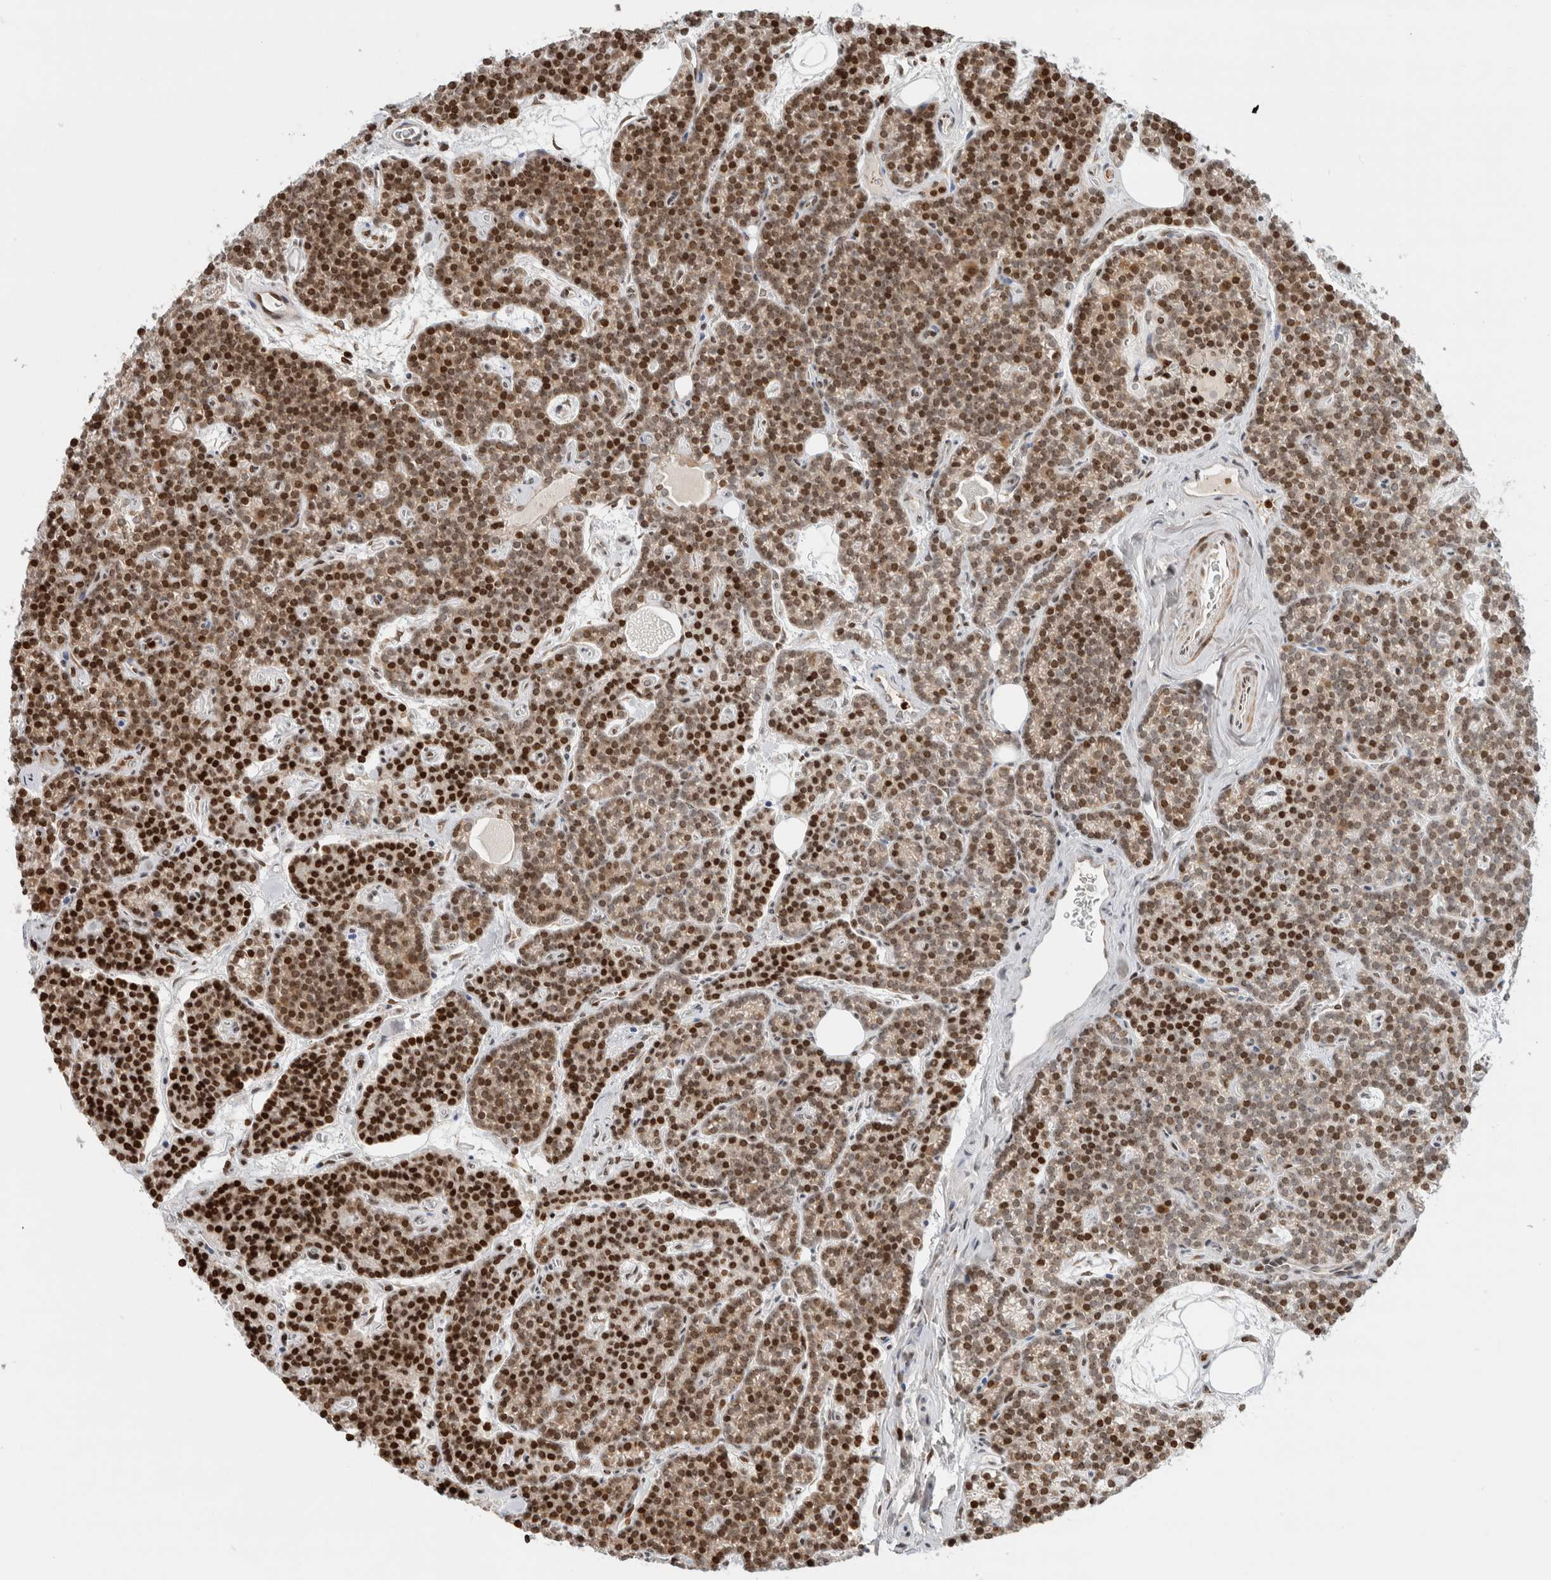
{"staining": {"intensity": "strong", "quantity": ">75%", "location": "nuclear"}, "tissue": "parathyroid gland", "cell_type": "Glandular cells", "image_type": "normal", "snomed": [{"axis": "morphology", "description": "Normal tissue, NOS"}, {"axis": "topography", "description": "Parathyroid gland"}], "caption": "High-magnification brightfield microscopy of normal parathyroid gland stained with DAB (3,3'-diaminobenzidine) (brown) and counterstained with hematoxylin (blue). glandular cells exhibit strong nuclear staining is appreciated in approximately>75% of cells. The staining was performed using DAB (3,3'-diaminobenzidine), with brown indicating positive protein expression. Nuclei are stained blue with hematoxylin.", "gene": "GINS4", "patient": {"sex": "male", "age": 42}}